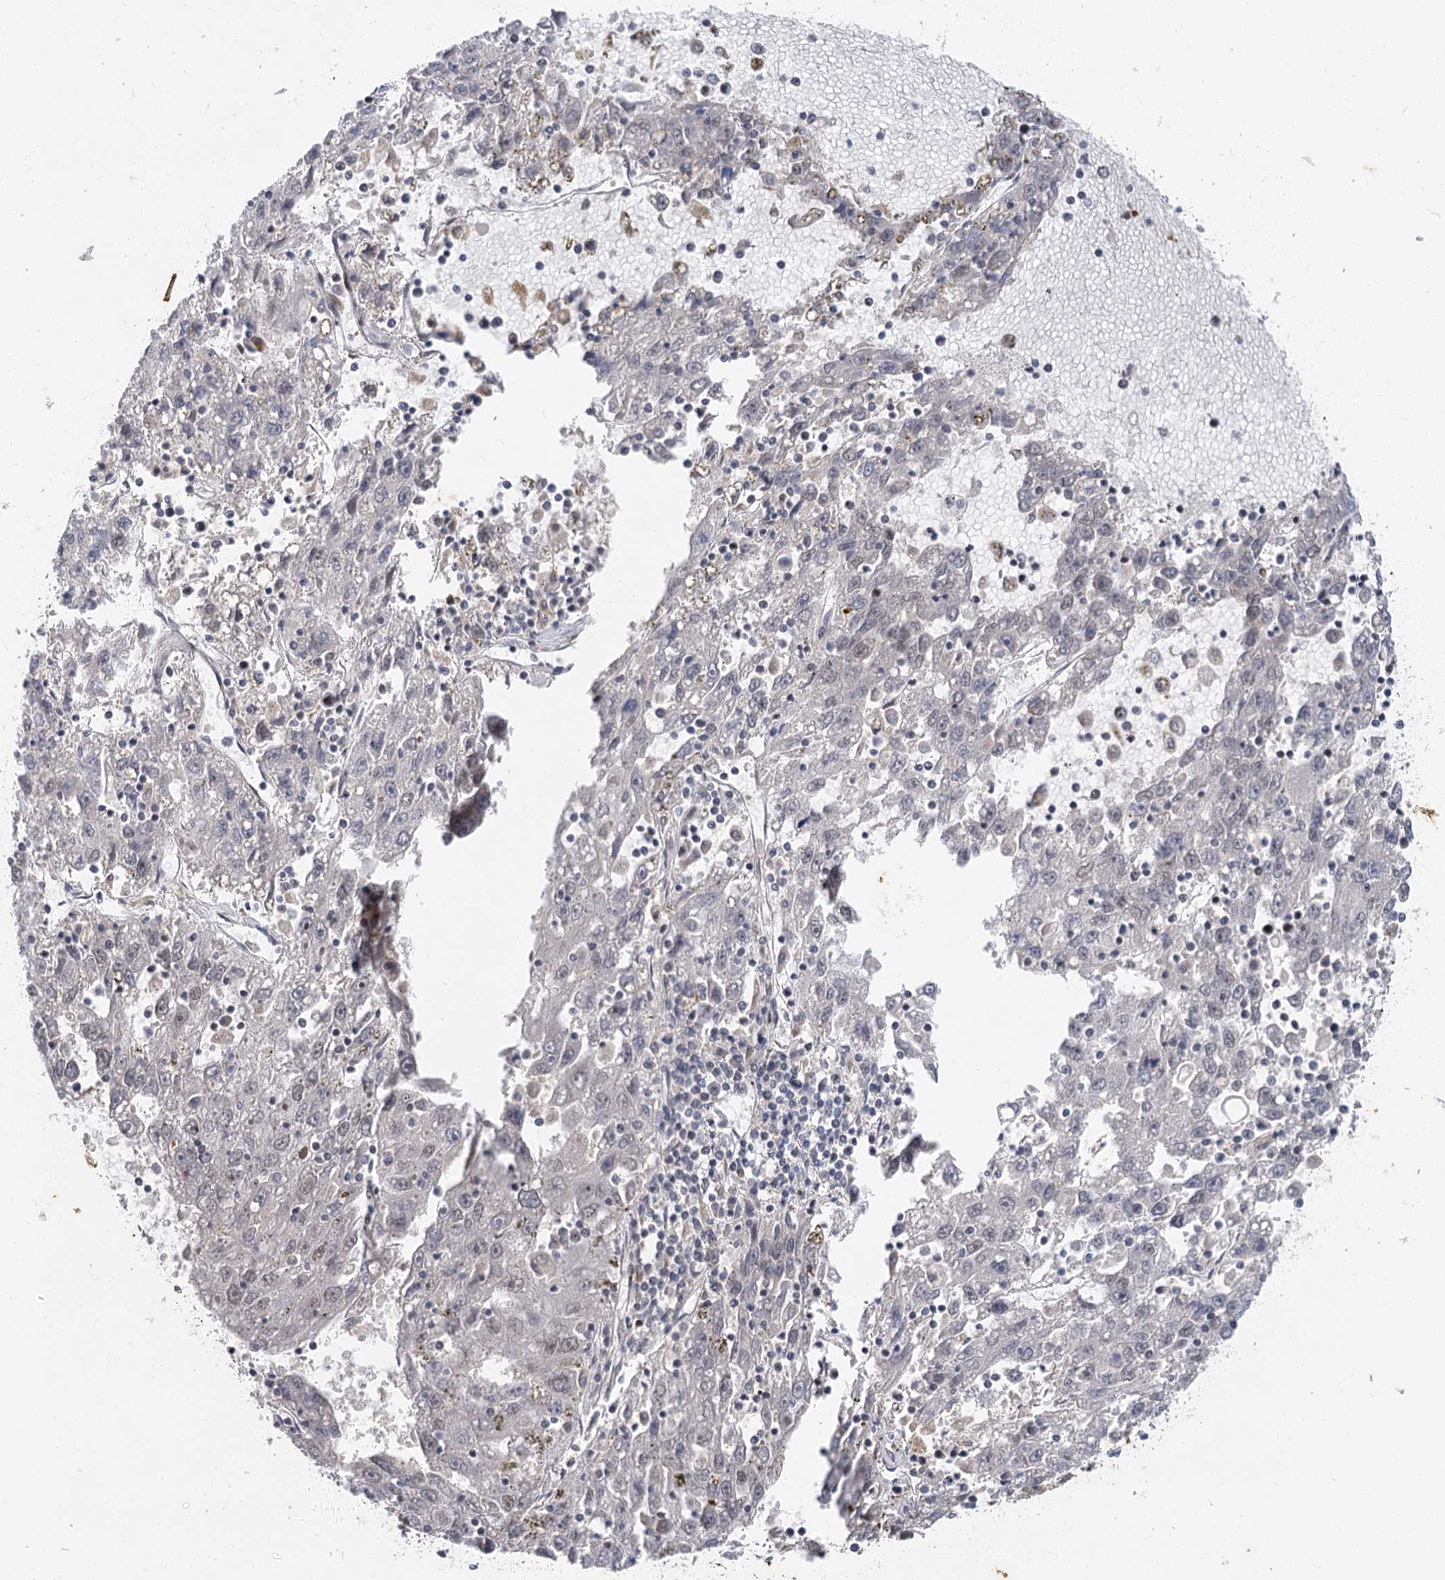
{"staining": {"intensity": "negative", "quantity": "none", "location": "none"}, "tissue": "liver cancer", "cell_type": "Tumor cells", "image_type": "cancer", "snomed": [{"axis": "morphology", "description": "Carcinoma, Hepatocellular, NOS"}, {"axis": "topography", "description": "Liver"}], "caption": "There is no significant staining in tumor cells of liver hepatocellular carcinoma. The staining was performed using DAB to visualize the protein expression in brown, while the nuclei were stained in blue with hematoxylin (Magnification: 20x).", "gene": "IL11RA", "patient": {"sex": "male", "age": 49}}